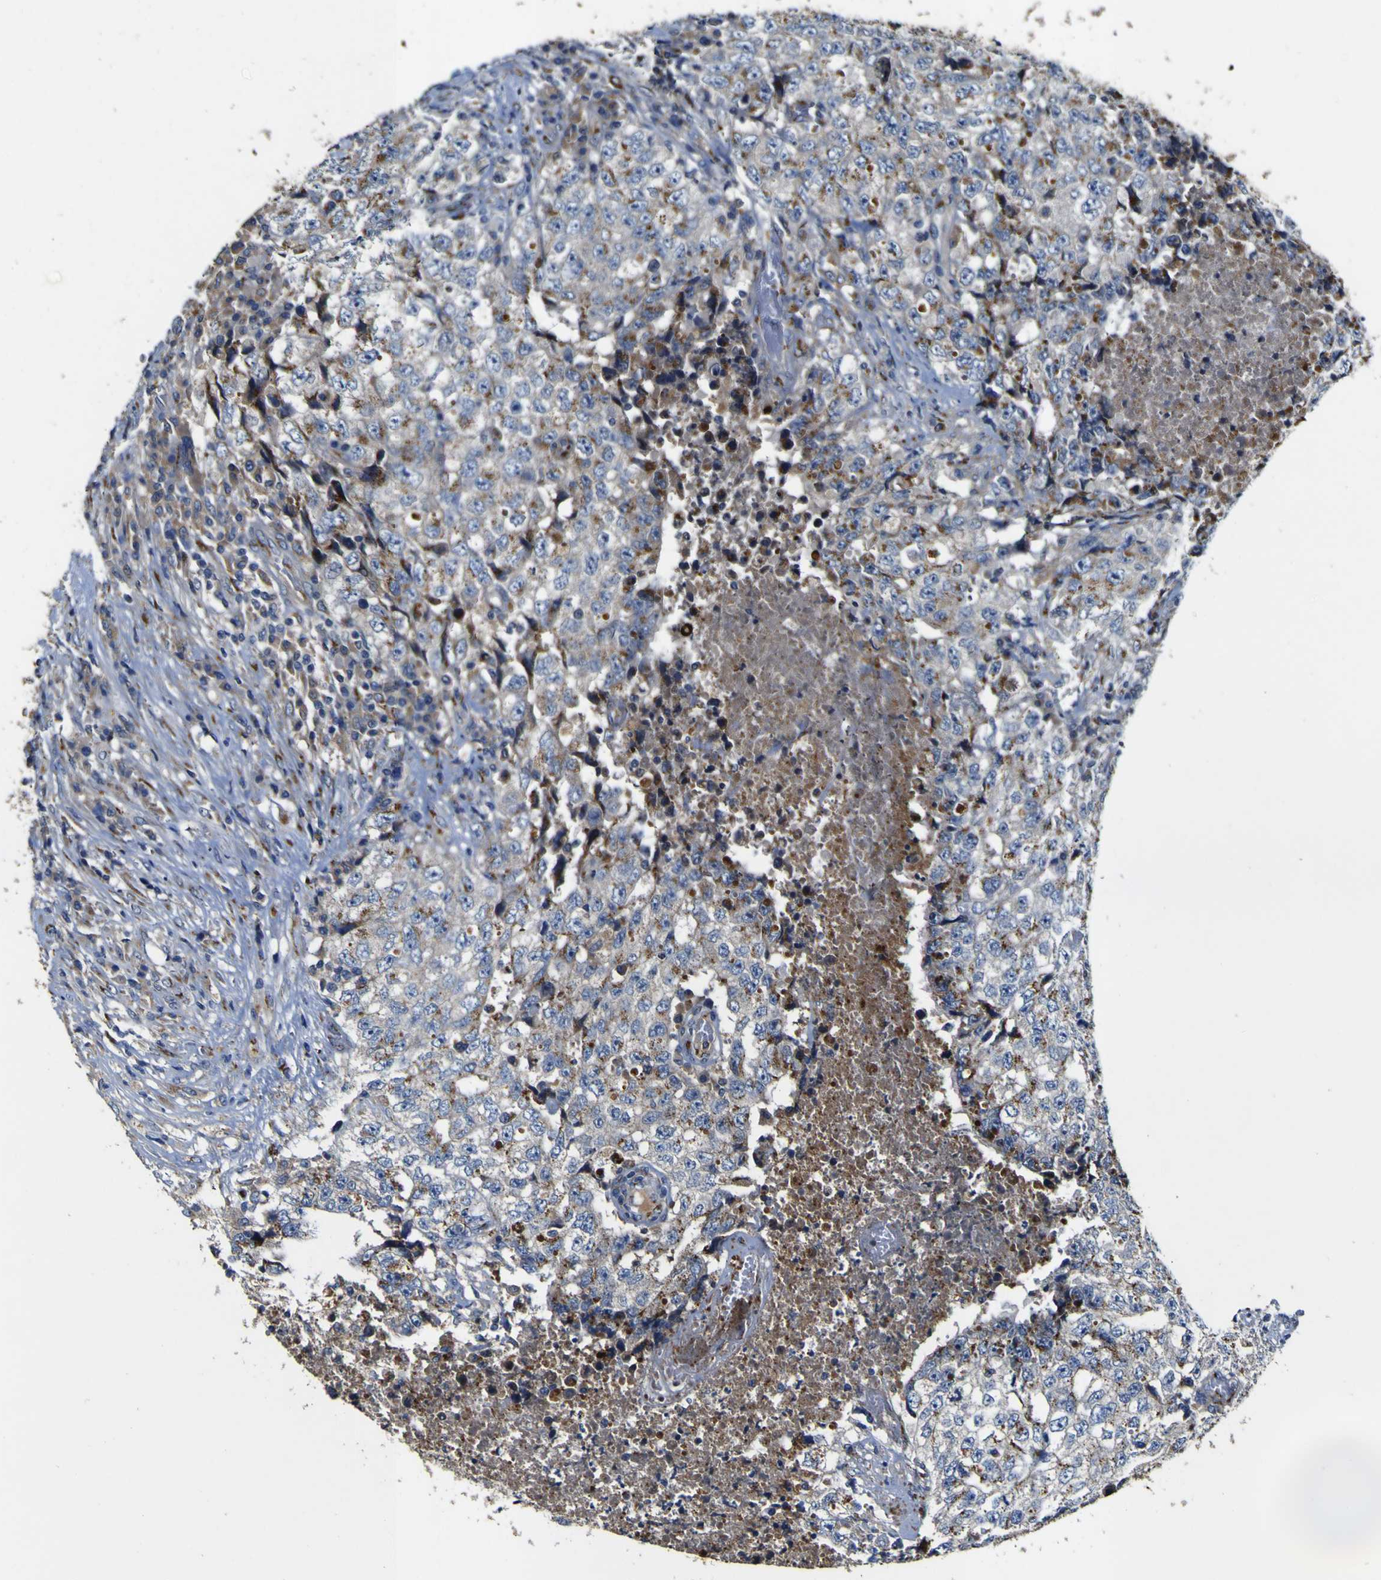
{"staining": {"intensity": "moderate", "quantity": ">75%", "location": "cytoplasmic/membranous"}, "tissue": "testis cancer", "cell_type": "Tumor cells", "image_type": "cancer", "snomed": [{"axis": "morphology", "description": "Necrosis, NOS"}, {"axis": "morphology", "description": "Carcinoma, Embryonal, NOS"}, {"axis": "topography", "description": "Testis"}], "caption": "Protein expression analysis of embryonal carcinoma (testis) demonstrates moderate cytoplasmic/membranous staining in about >75% of tumor cells.", "gene": "COA1", "patient": {"sex": "male", "age": 19}}